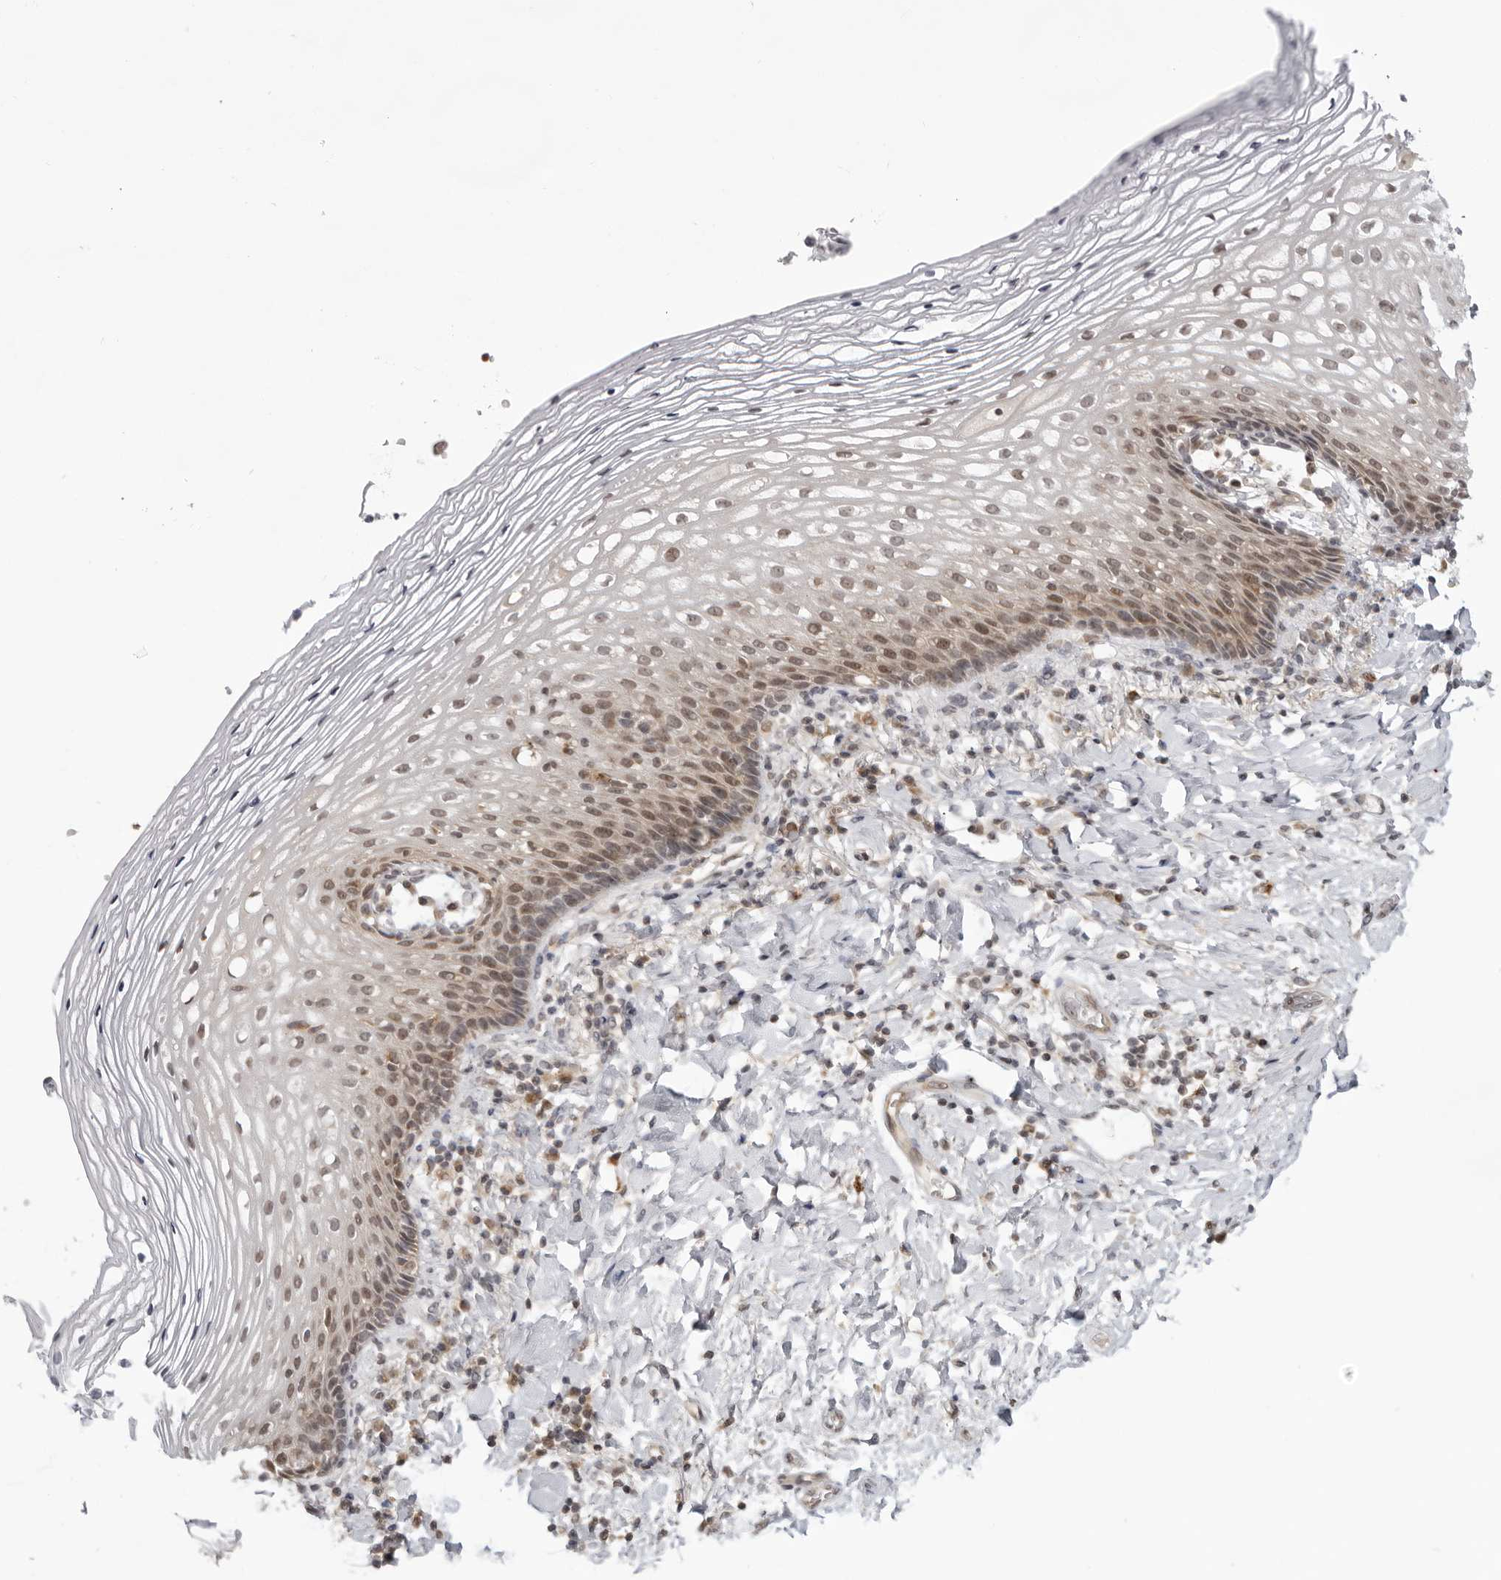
{"staining": {"intensity": "moderate", "quantity": "25%-75%", "location": "nuclear"}, "tissue": "vagina", "cell_type": "Squamous epithelial cells", "image_type": "normal", "snomed": [{"axis": "morphology", "description": "Normal tissue, NOS"}, {"axis": "topography", "description": "Vagina"}], "caption": "Immunohistochemistry micrograph of benign vagina: vagina stained using immunohistochemistry (IHC) exhibits medium levels of moderate protein expression localized specifically in the nuclear of squamous epithelial cells, appearing as a nuclear brown color.", "gene": "ACP6", "patient": {"sex": "female", "age": 60}}